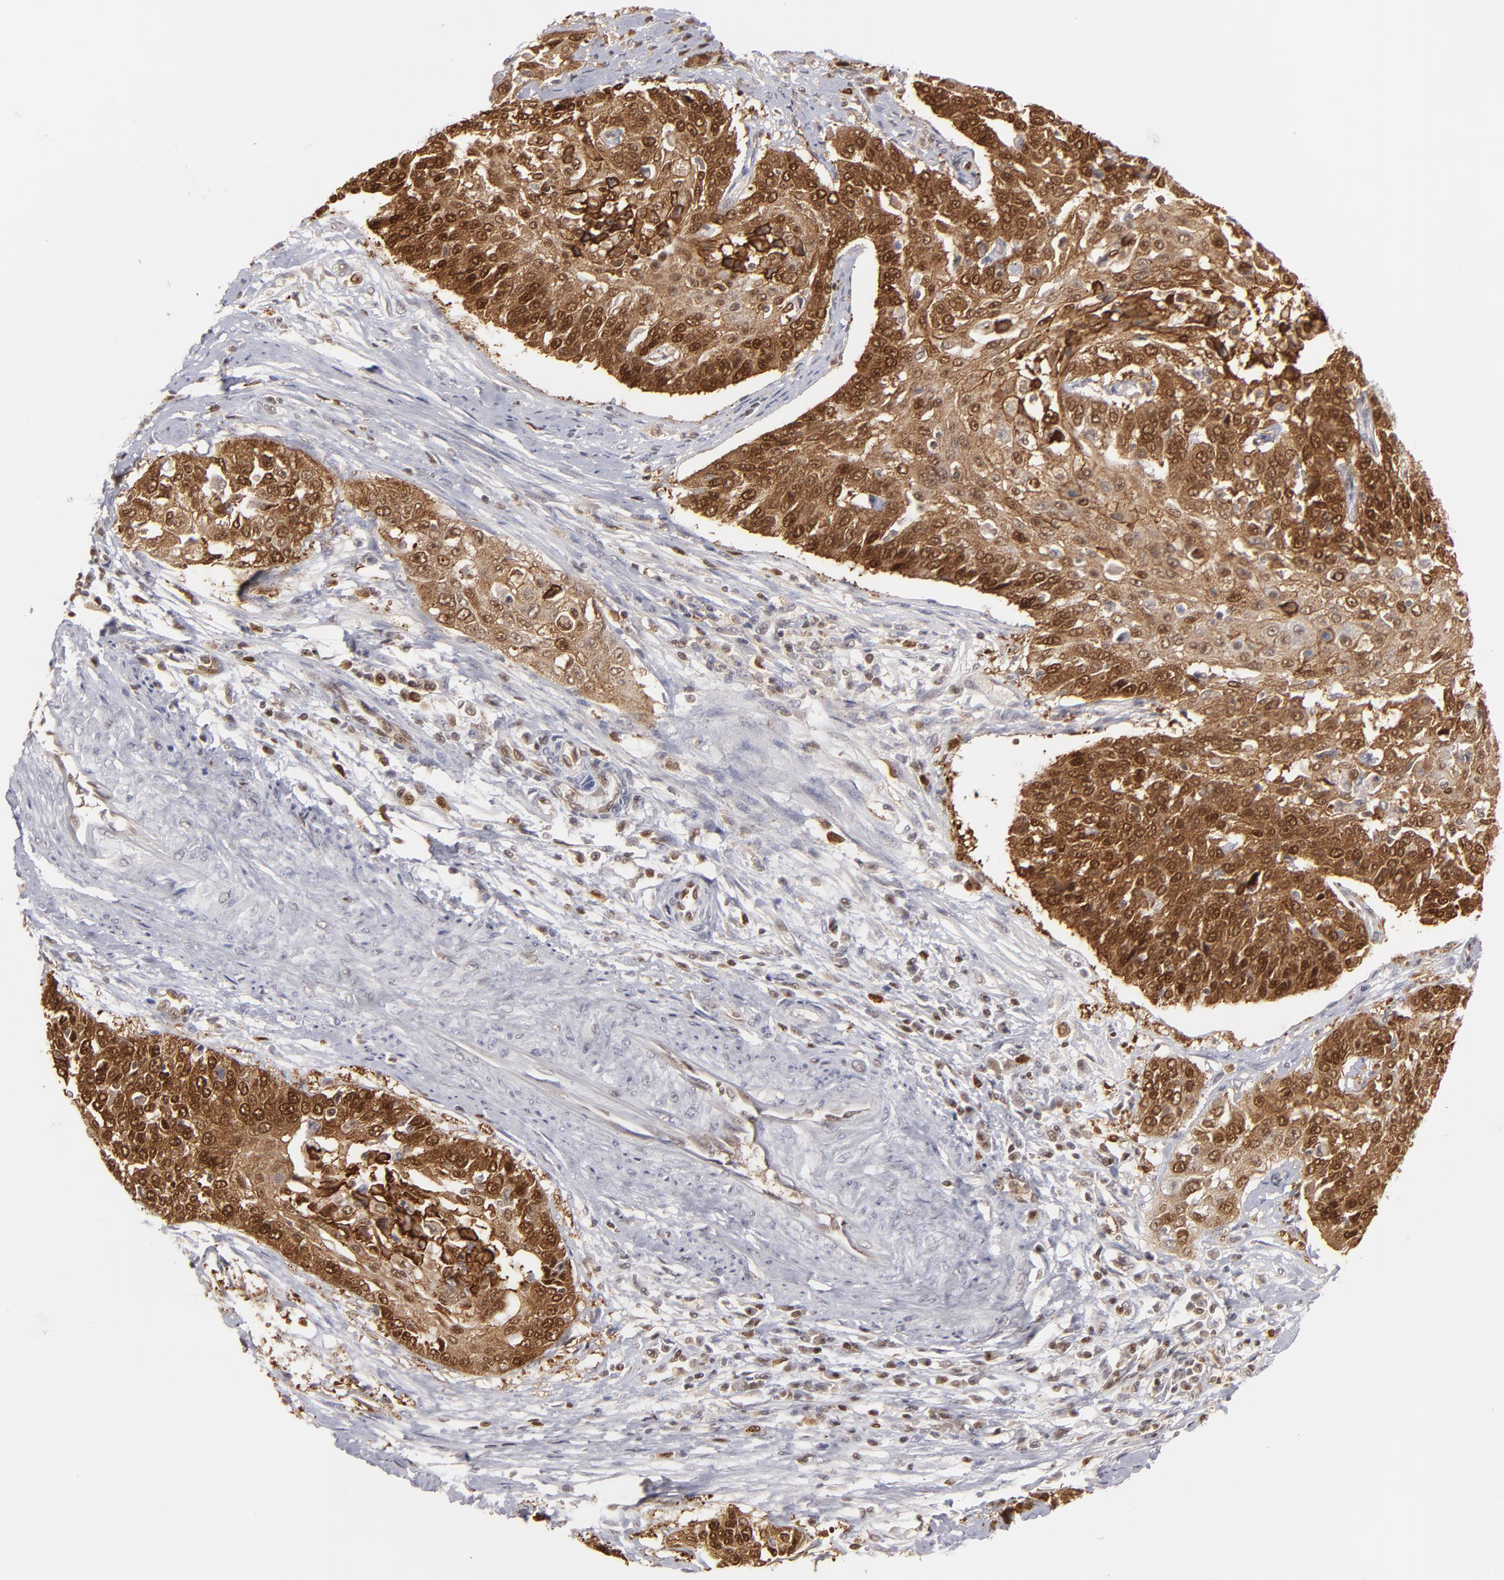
{"staining": {"intensity": "strong", "quantity": ">75%", "location": "cytoplasmic/membranous,nuclear"}, "tissue": "cervical cancer", "cell_type": "Tumor cells", "image_type": "cancer", "snomed": [{"axis": "morphology", "description": "Squamous cell carcinoma, NOS"}, {"axis": "topography", "description": "Cervix"}], "caption": "DAB (3,3'-diaminobenzidine) immunohistochemical staining of cervical squamous cell carcinoma exhibits strong cytoplasmic/membranous and nuclear protein expression in approximately >75% of tumor cells.", "gene": "GSR", "patient": {"sex": "female", "age": 64}}